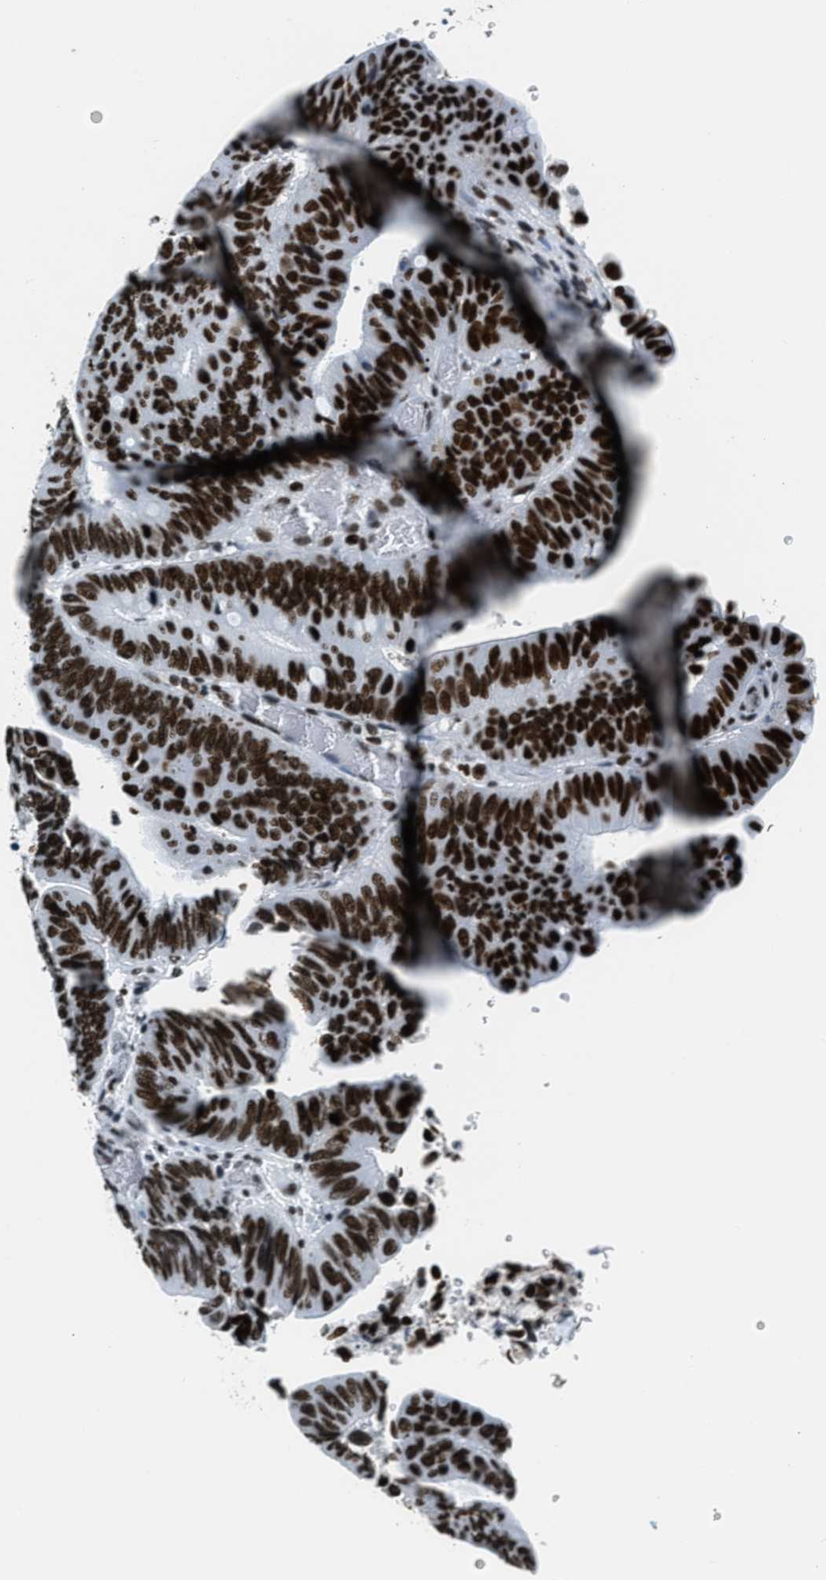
{"staining": {"intensity": "strong", "quantity": ">75%", "location": "nuclear"}, "tissue": "colorectal cancer", "cell_type": "Tumor cells", "image_type": "cancer", "snomed": [{"axis": "morphology", "description": "Normal tissue, NOS"}, {"axis": "morphology", "description": "Adenocarcinoma, NOS"}, {"axis": "topography", "description": "Rectum"}, {"axis": "topography", "description": "Peripheral nerve tissue"}], "caption": "A brown stain shows strong nuclear positivity of a protein in human colorectal cancer (adenocarcinoma) tumor cells. (DAB IHC with brightfield microscopy, high magnification).", "gene": "TOP1", "patient": {"sex": "male", "age": 92}}